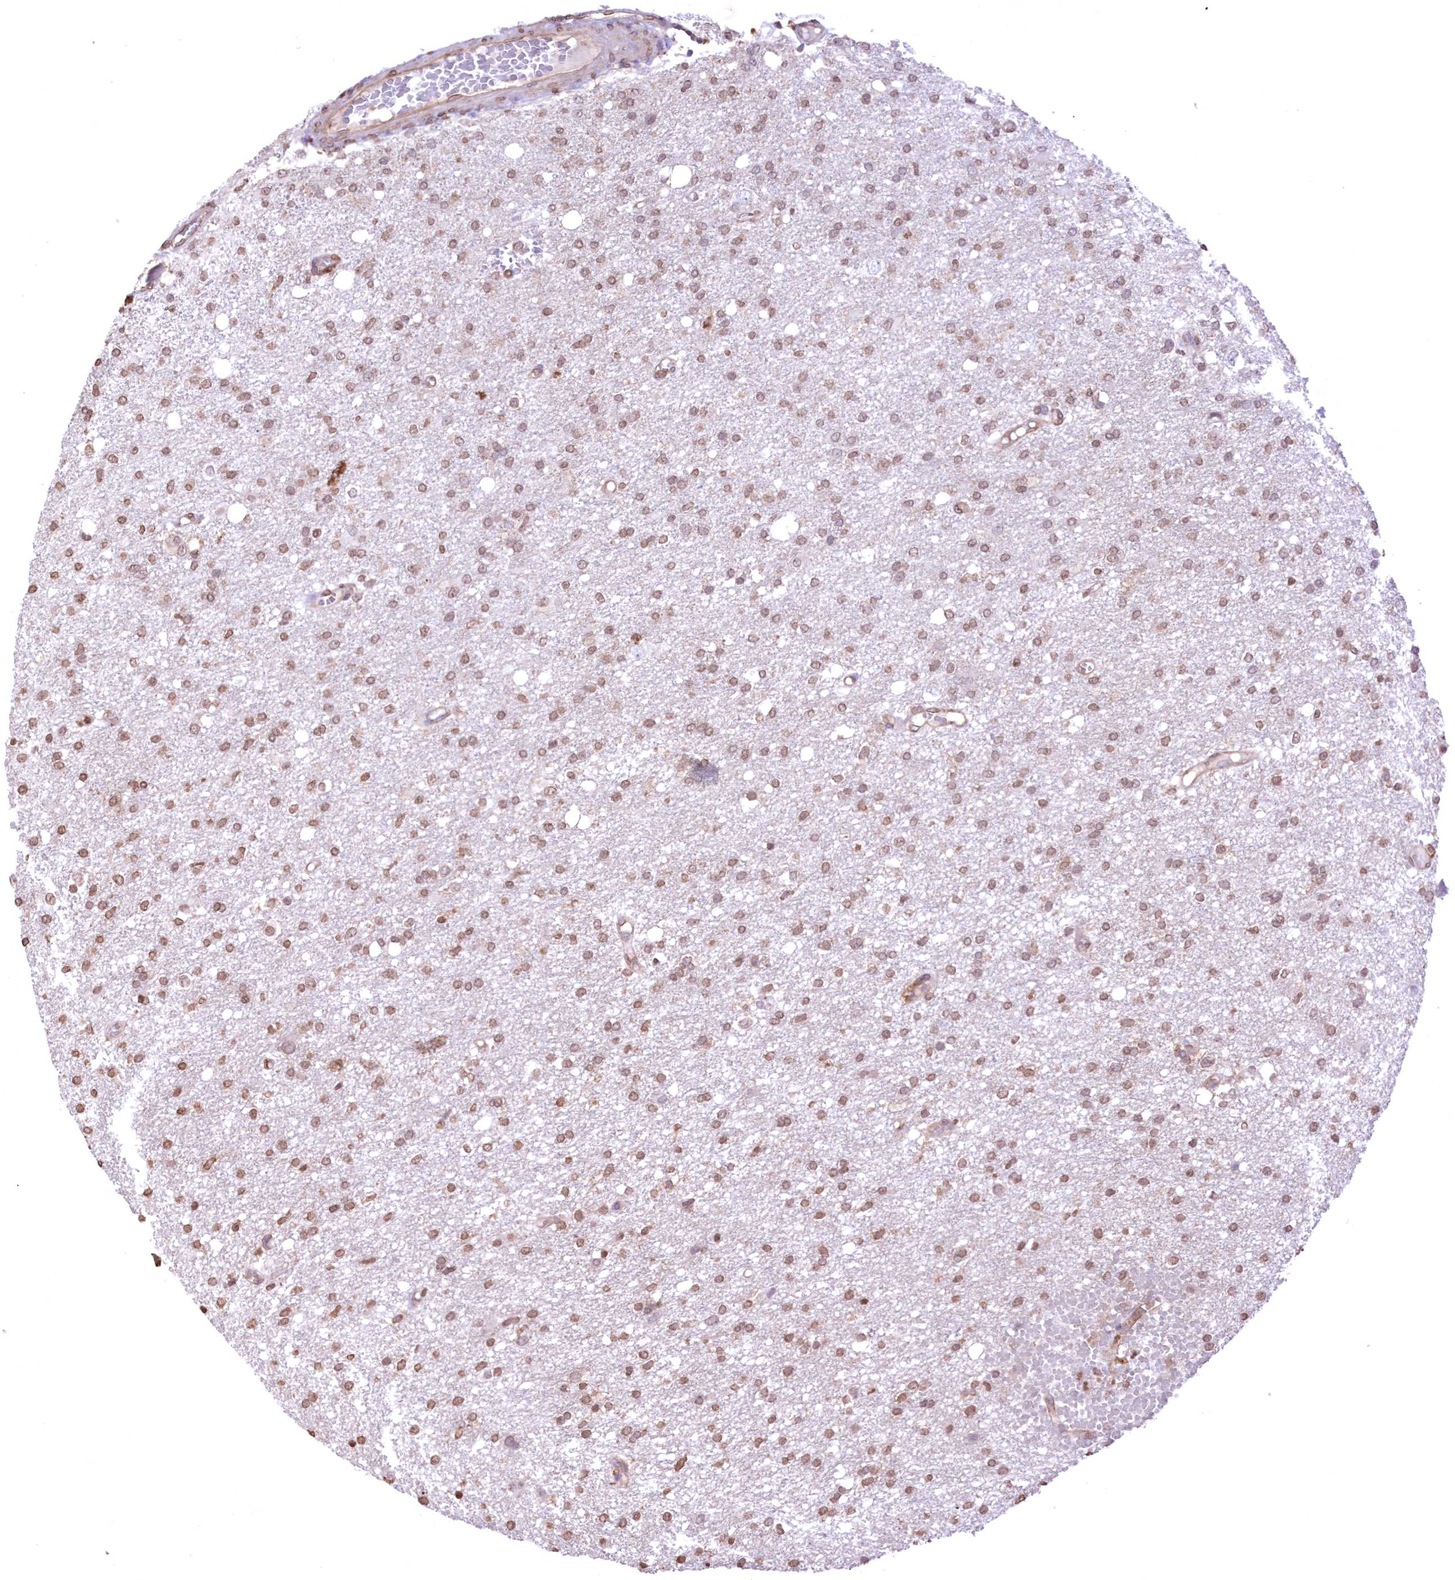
{"staining": {"intensity": "moderate", "quantity": "25%-75%", "location": "cytoplasmic/membranous,nuclear"}, "tissue": "glioma", "cell_type": "Tumor cells", "image_type": "cancer", "snomed": [{"axis": "morphology", "description": "Glioma, malignant, High grade"}, {"axis": "topography", "description": "Brain"}], "caption": "Glioma stained with immunohistochemistry (IHC) displays moderate cytoplasmic/membranous and nuclear positivity in approximately 25%-75% of tumor cells.", "gene": "FCHO2", "patient": {"sex": "female", "age": 59}}